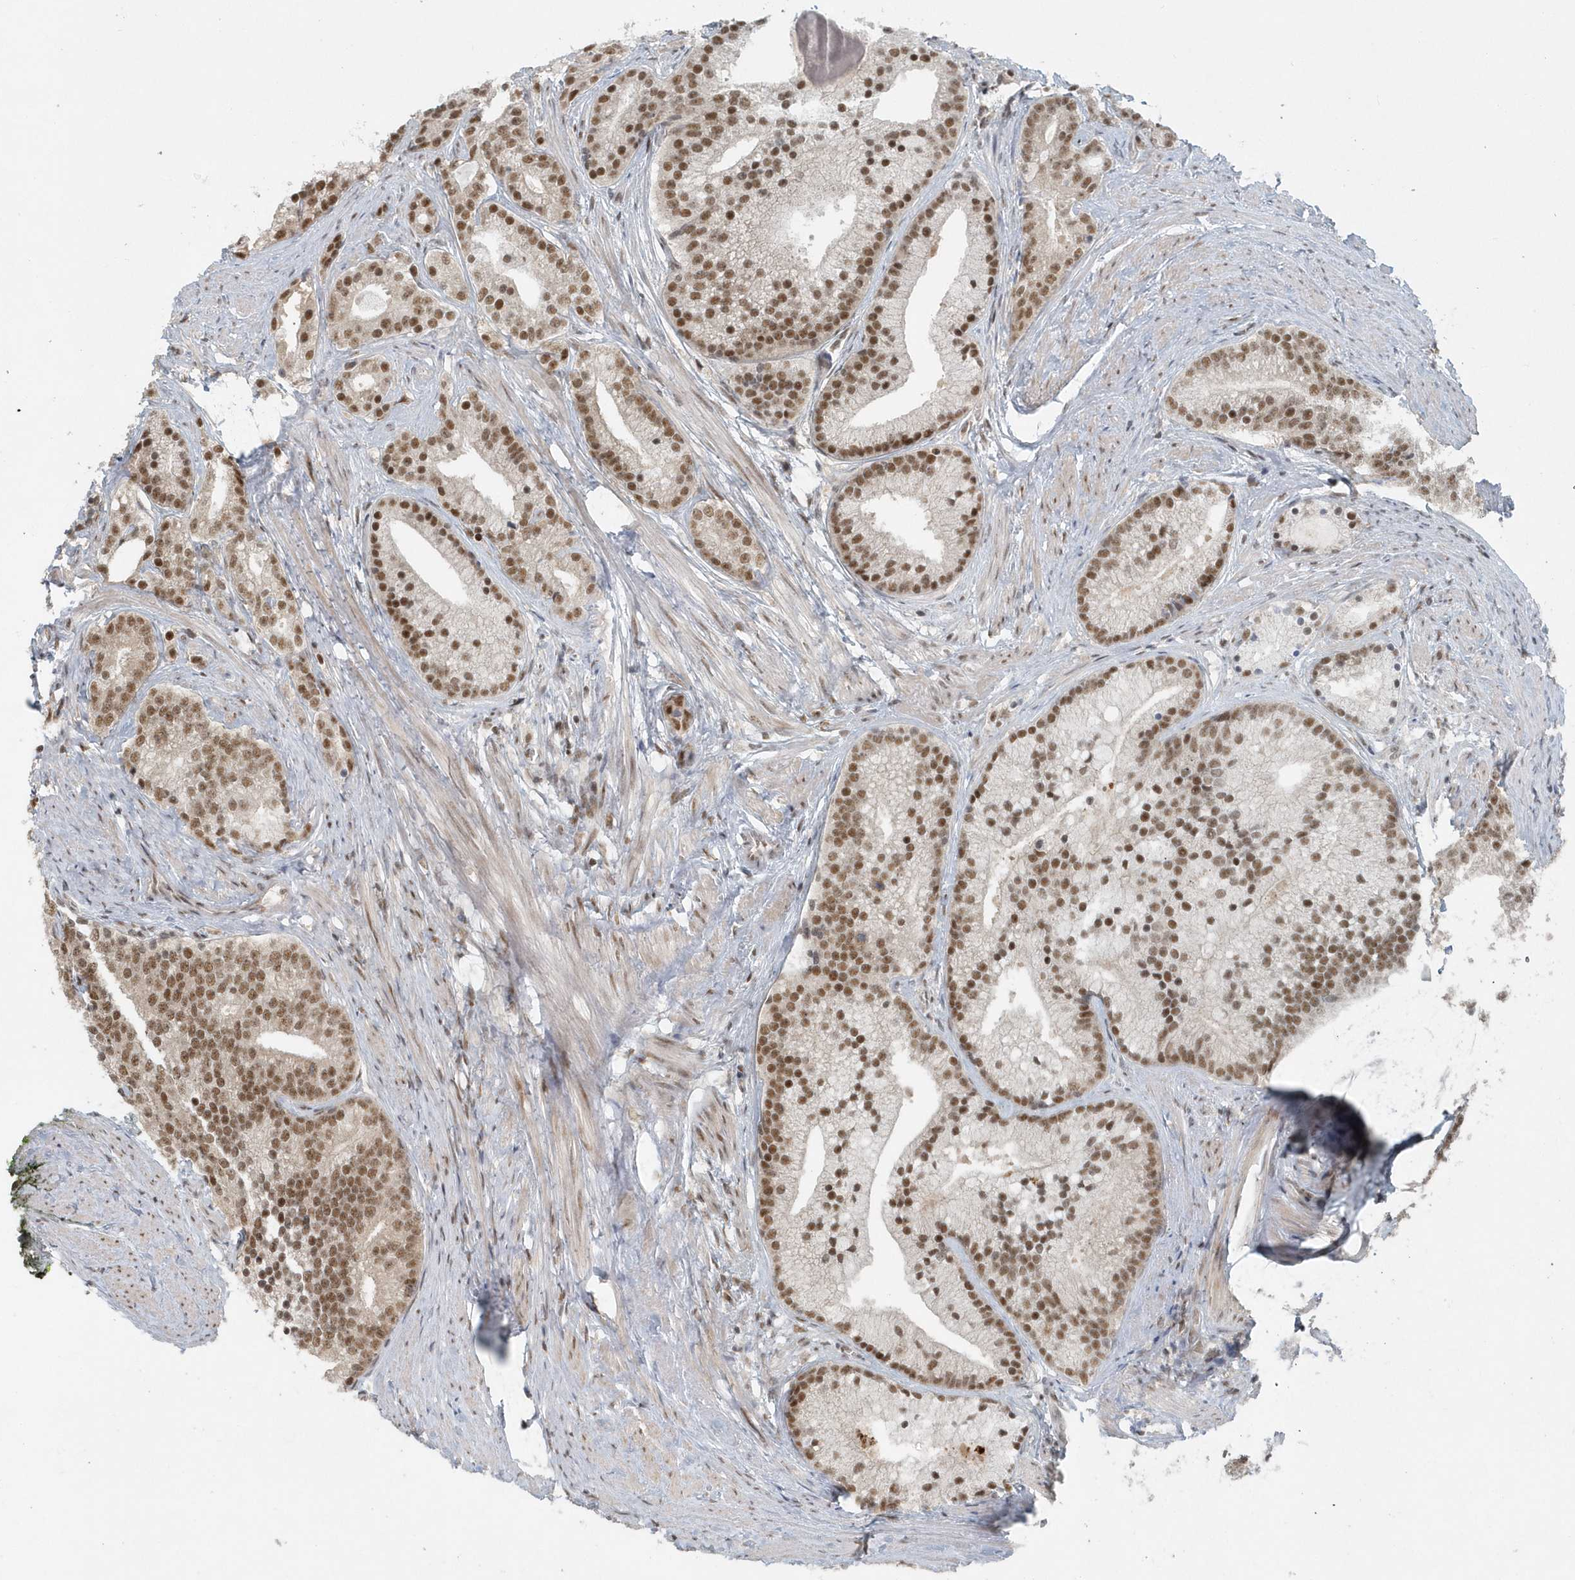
{"staining": {"intensity": "moderate", "quantity": ">75%", "location": "nuclear"}, "tissue": "prostate cancer", "cell_type": "Tumor cells", "image_type": "cancer", "snomed": [{"axis": "morphology", "description": "Adenocarcinoma, Low grade"}, {"axis": "topography", "description": "Prostate"}], "caption": "Prostate cancer (low-grade adenocarcinoma) was stained to show a protein in brown. There is medium levels of moderate nuclear expression in approximately >75% of tumor cells. (DAB (3,3'-diaminobenzidine) IHC, brown staining for protein, blue staining for nuclei).", "gene": "YTHDC1", "patient": {"sex": "male", "age": 71}}